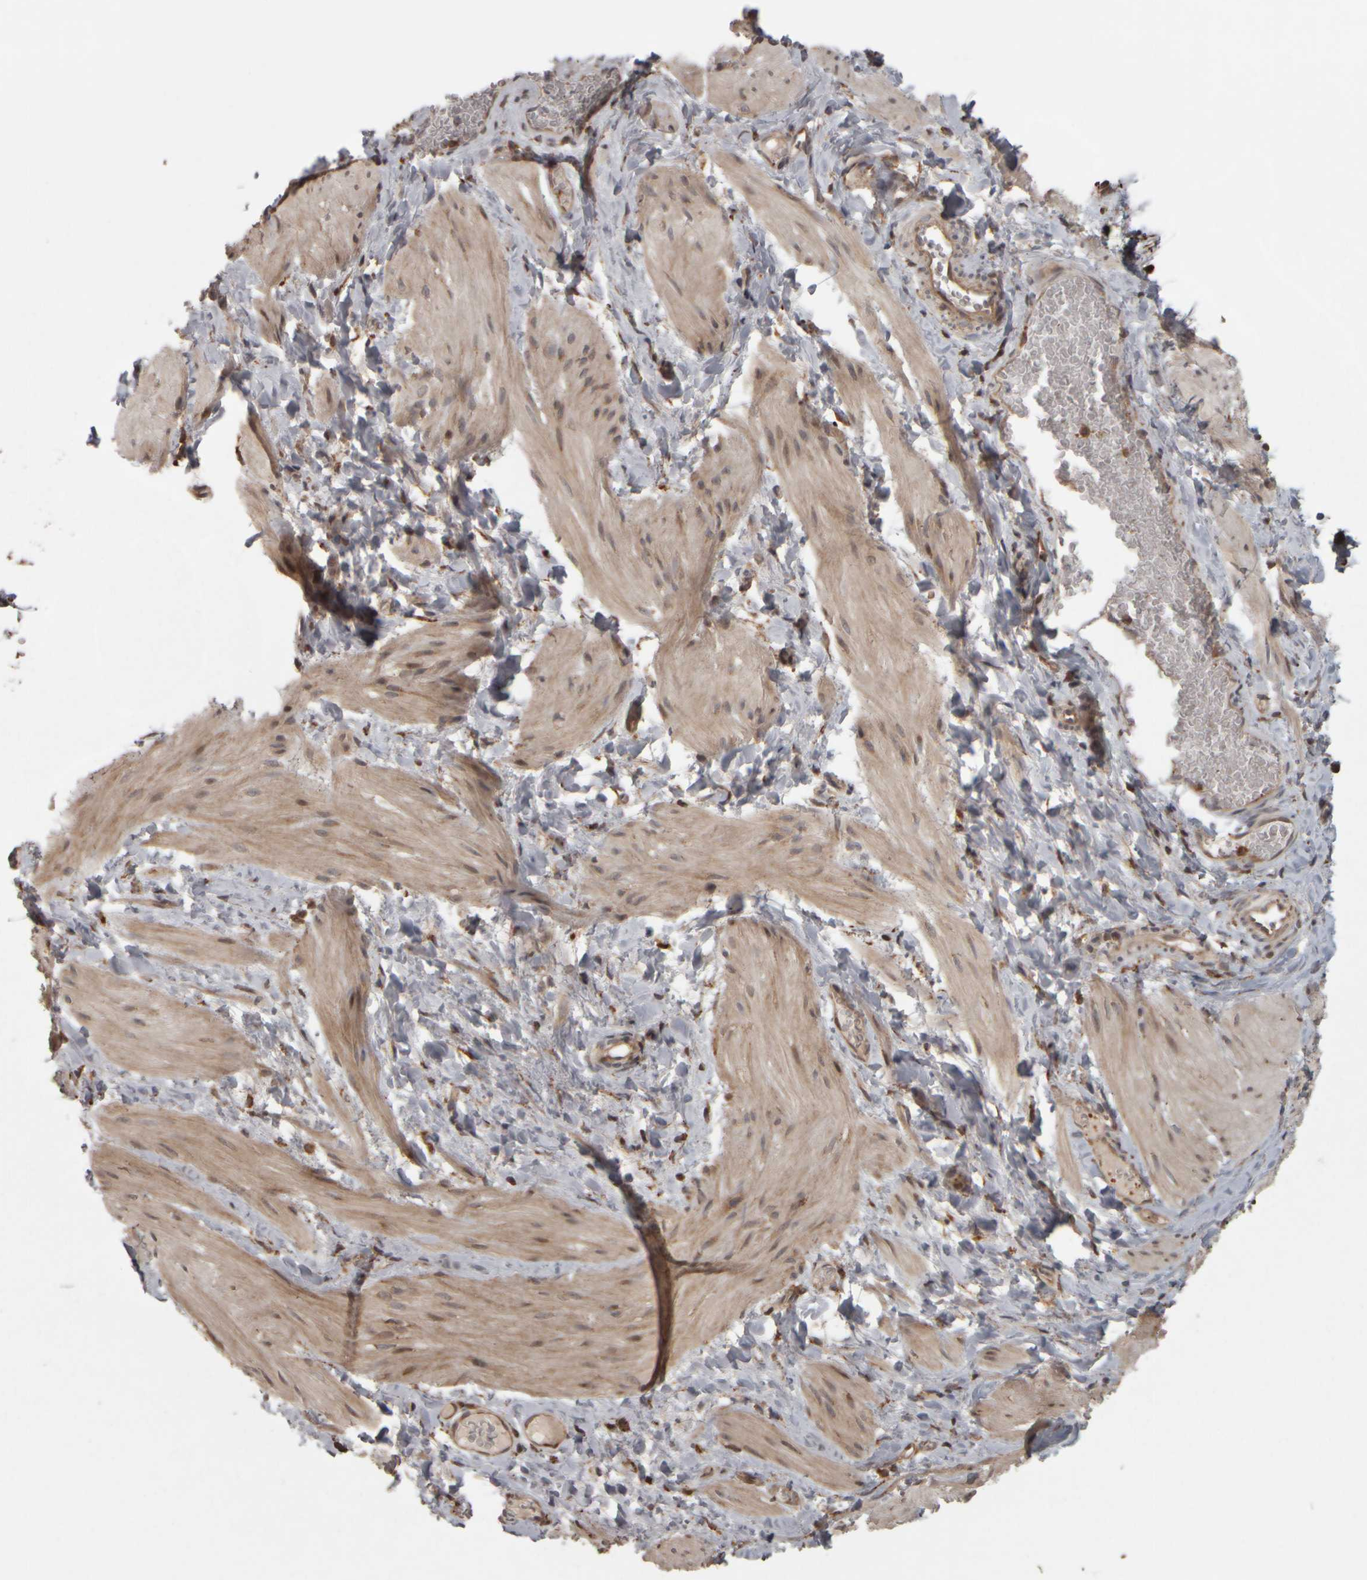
{"staining": {"intensity": "weak", "quantity": ">75%", "location": "cytoplasmic/membranous"}, "tissue": "smooth muscle", "cell_type": "Smooth muscle cells", "image_type": "normal", "snomed": [{"axis": "morphology", "description": "Normal tissue, NOS"}, {"axis": "topography", "description": "Smooth muscle"}], "caption": "Unremarkable smooth muscle demonstrates weak cytoplasmic/membranous staining in approximately >75% of smooth muscle cells The protein is shown in brown color, while the nuclei are stained blue..", "gene": "AGBL3", "patient": {"sex": "male", "age": 16}}